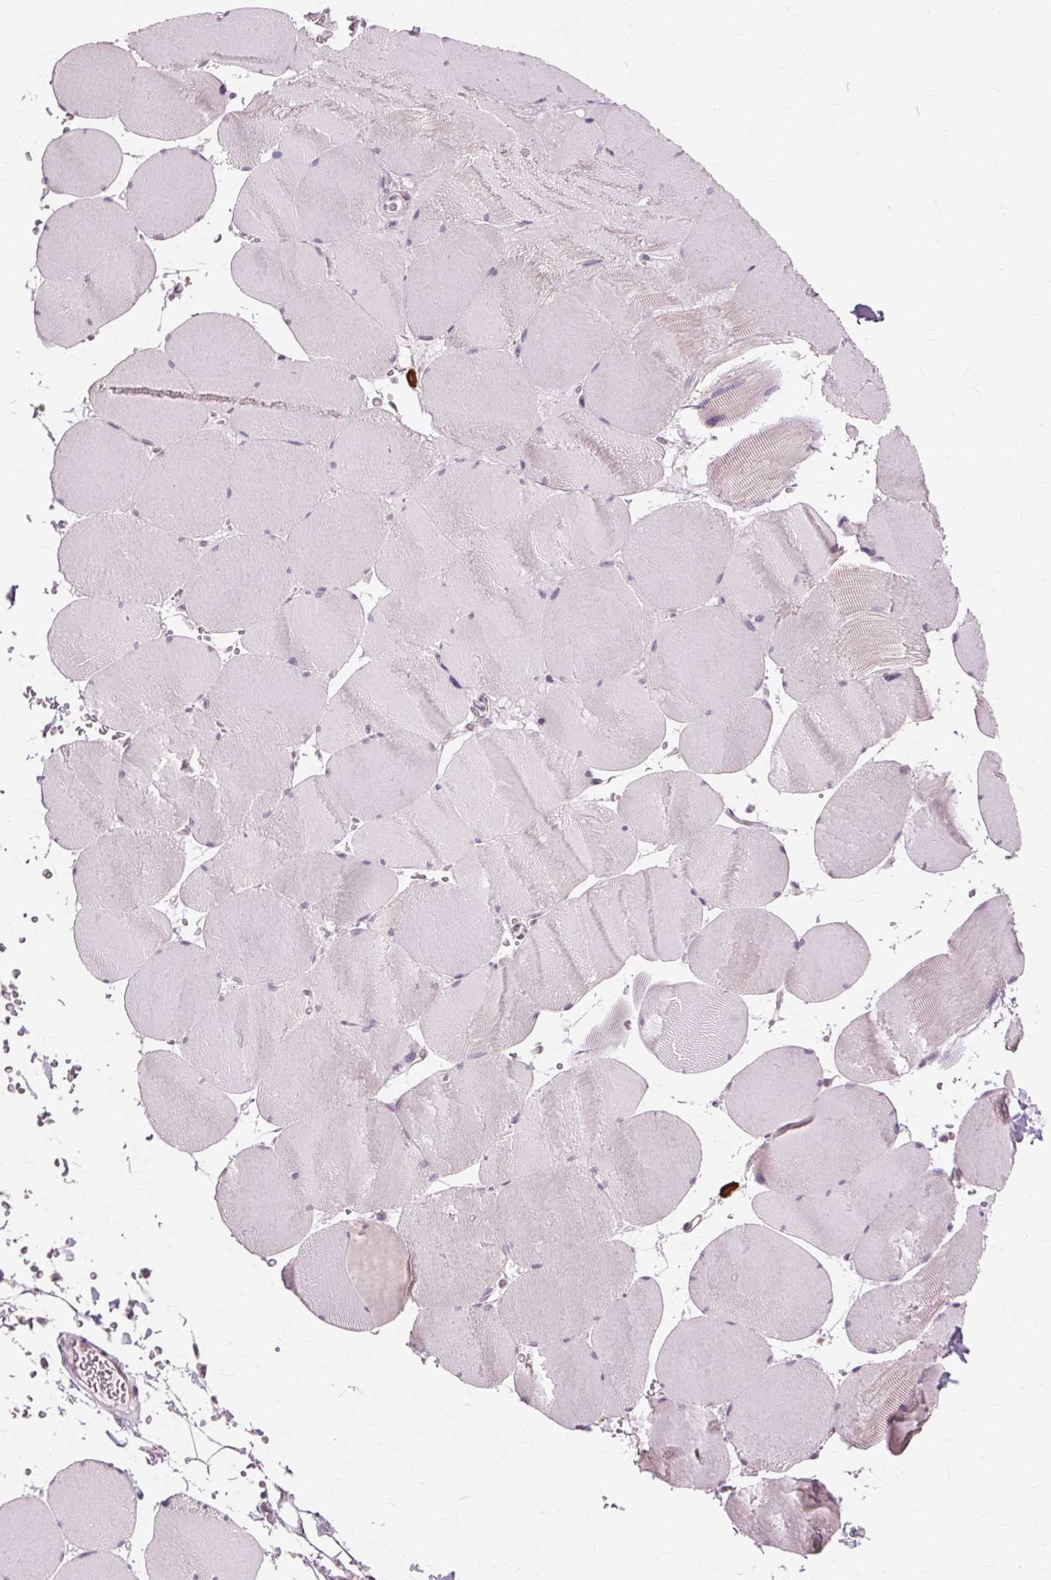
{"staining": {"intensity": "negative", "quantity": "none", "location": "none"}, "tissue": "skeletal muscle", "cell_type": "Myocytes", "image_type": "normal", "snomed": [{"axis": "morphology", "description": "Normal tissue, NOS"}, {"axis": "topography", "description": "Skeletal muscle"}, {"axis": "topography", "description": "Head-Neck"}], "caption": "IHC of unremarkable human skeletal muscle reveals no positivity in myocytes.", "gene": "SIGLEC6", "patient": {"sex": "male", "age": 66}}